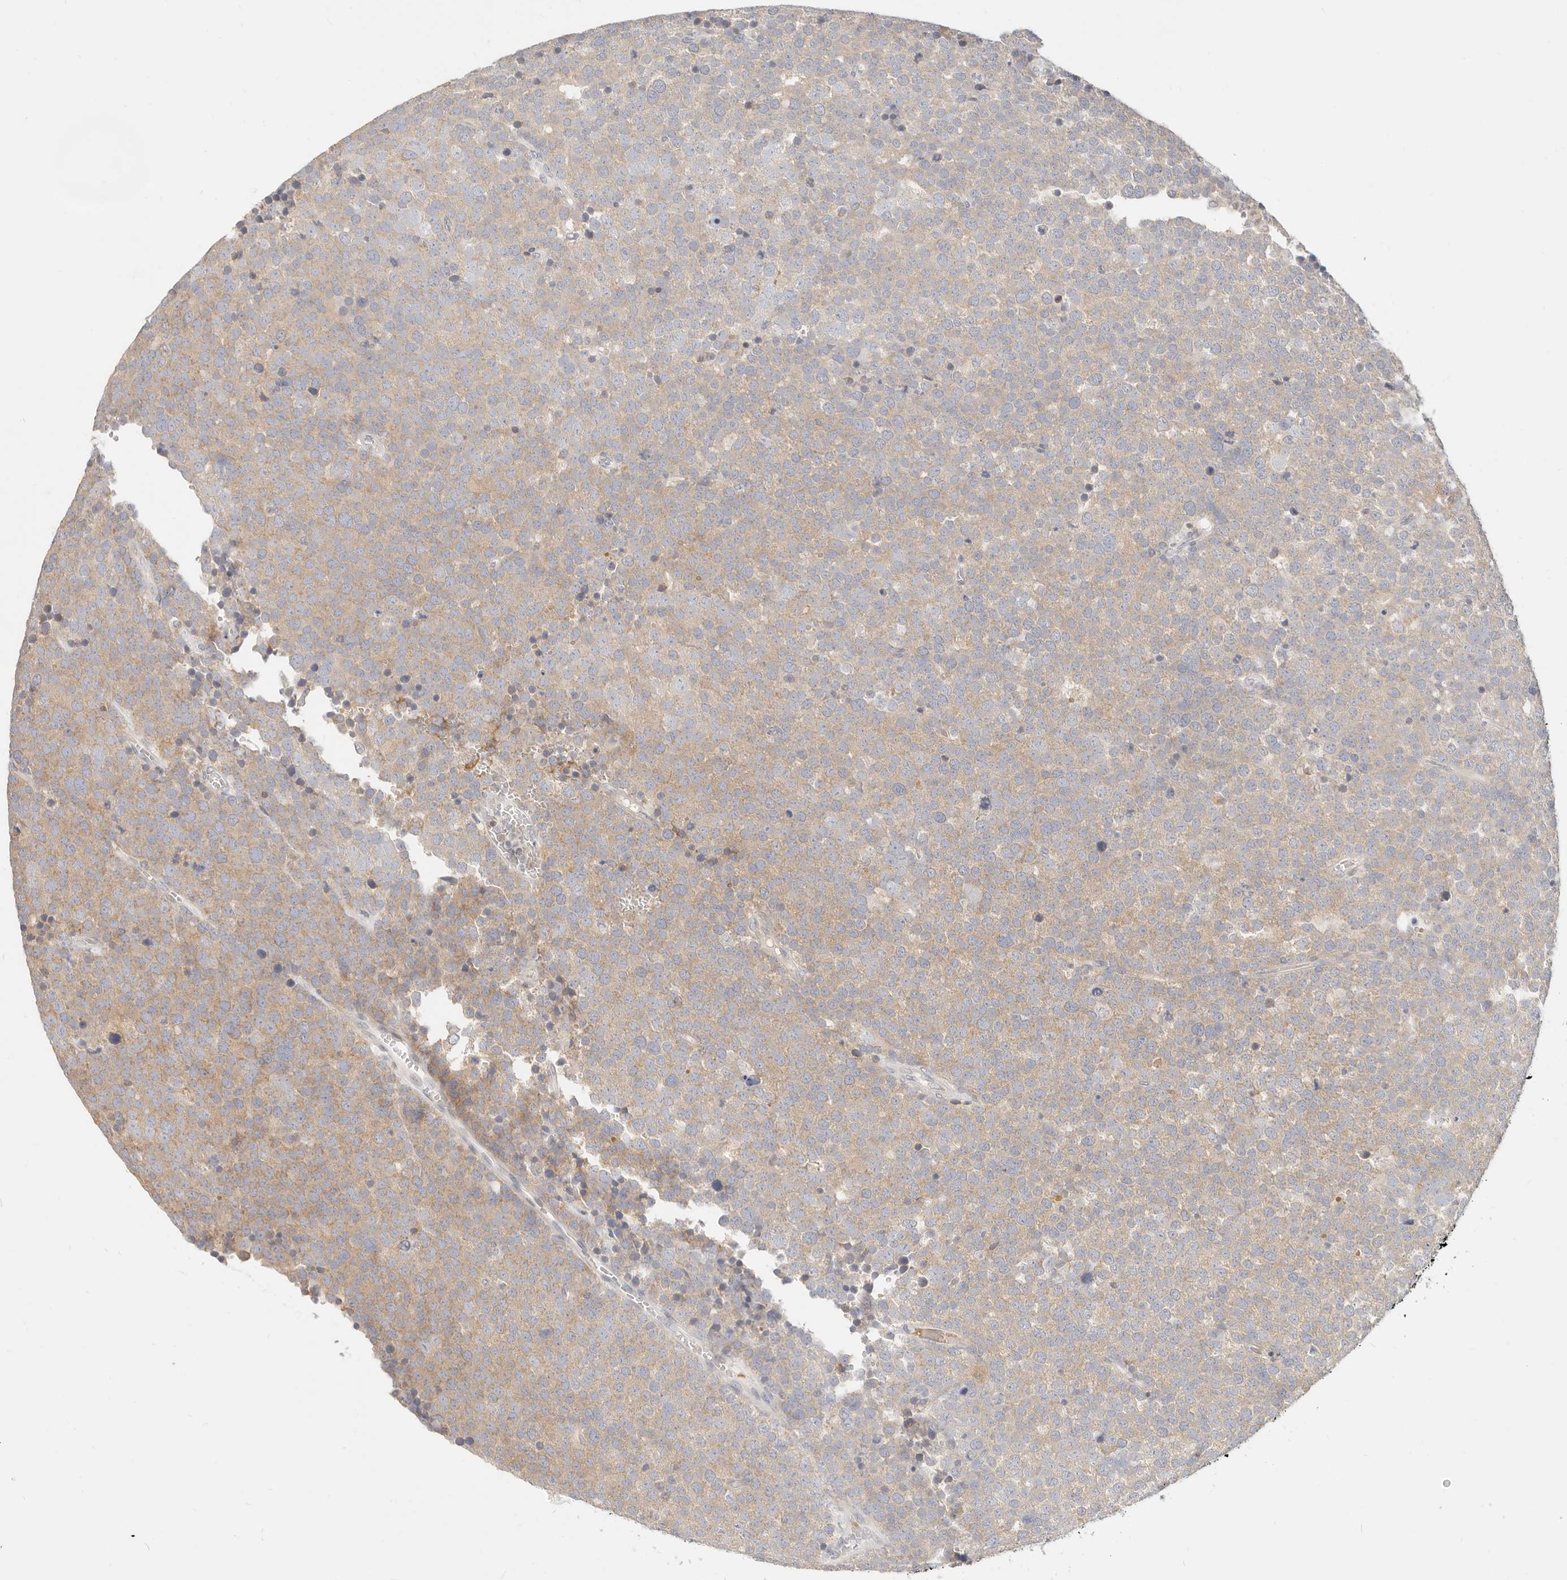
{"staining": {"intensity": "weak", "quantity": ">75%", "location": "cytoplasmic/membranous"}, "tissue": "testis cancer", "cell_type": "Tumor cells", "image_type": "cancer", "snomed": [{"axis": "morphology", "description": "Seminoma, NOS"}, {"axis": "topography", "description": "Testis"}], "caption": "This is an image of immunohistochemistry (IHC) staining of testis seminoma, which shows weak positivity in the cytoplasmic/membranous of tumor cells.", "gene": "LTB4R2", "patient": {"sex": "male", "age": 71}}